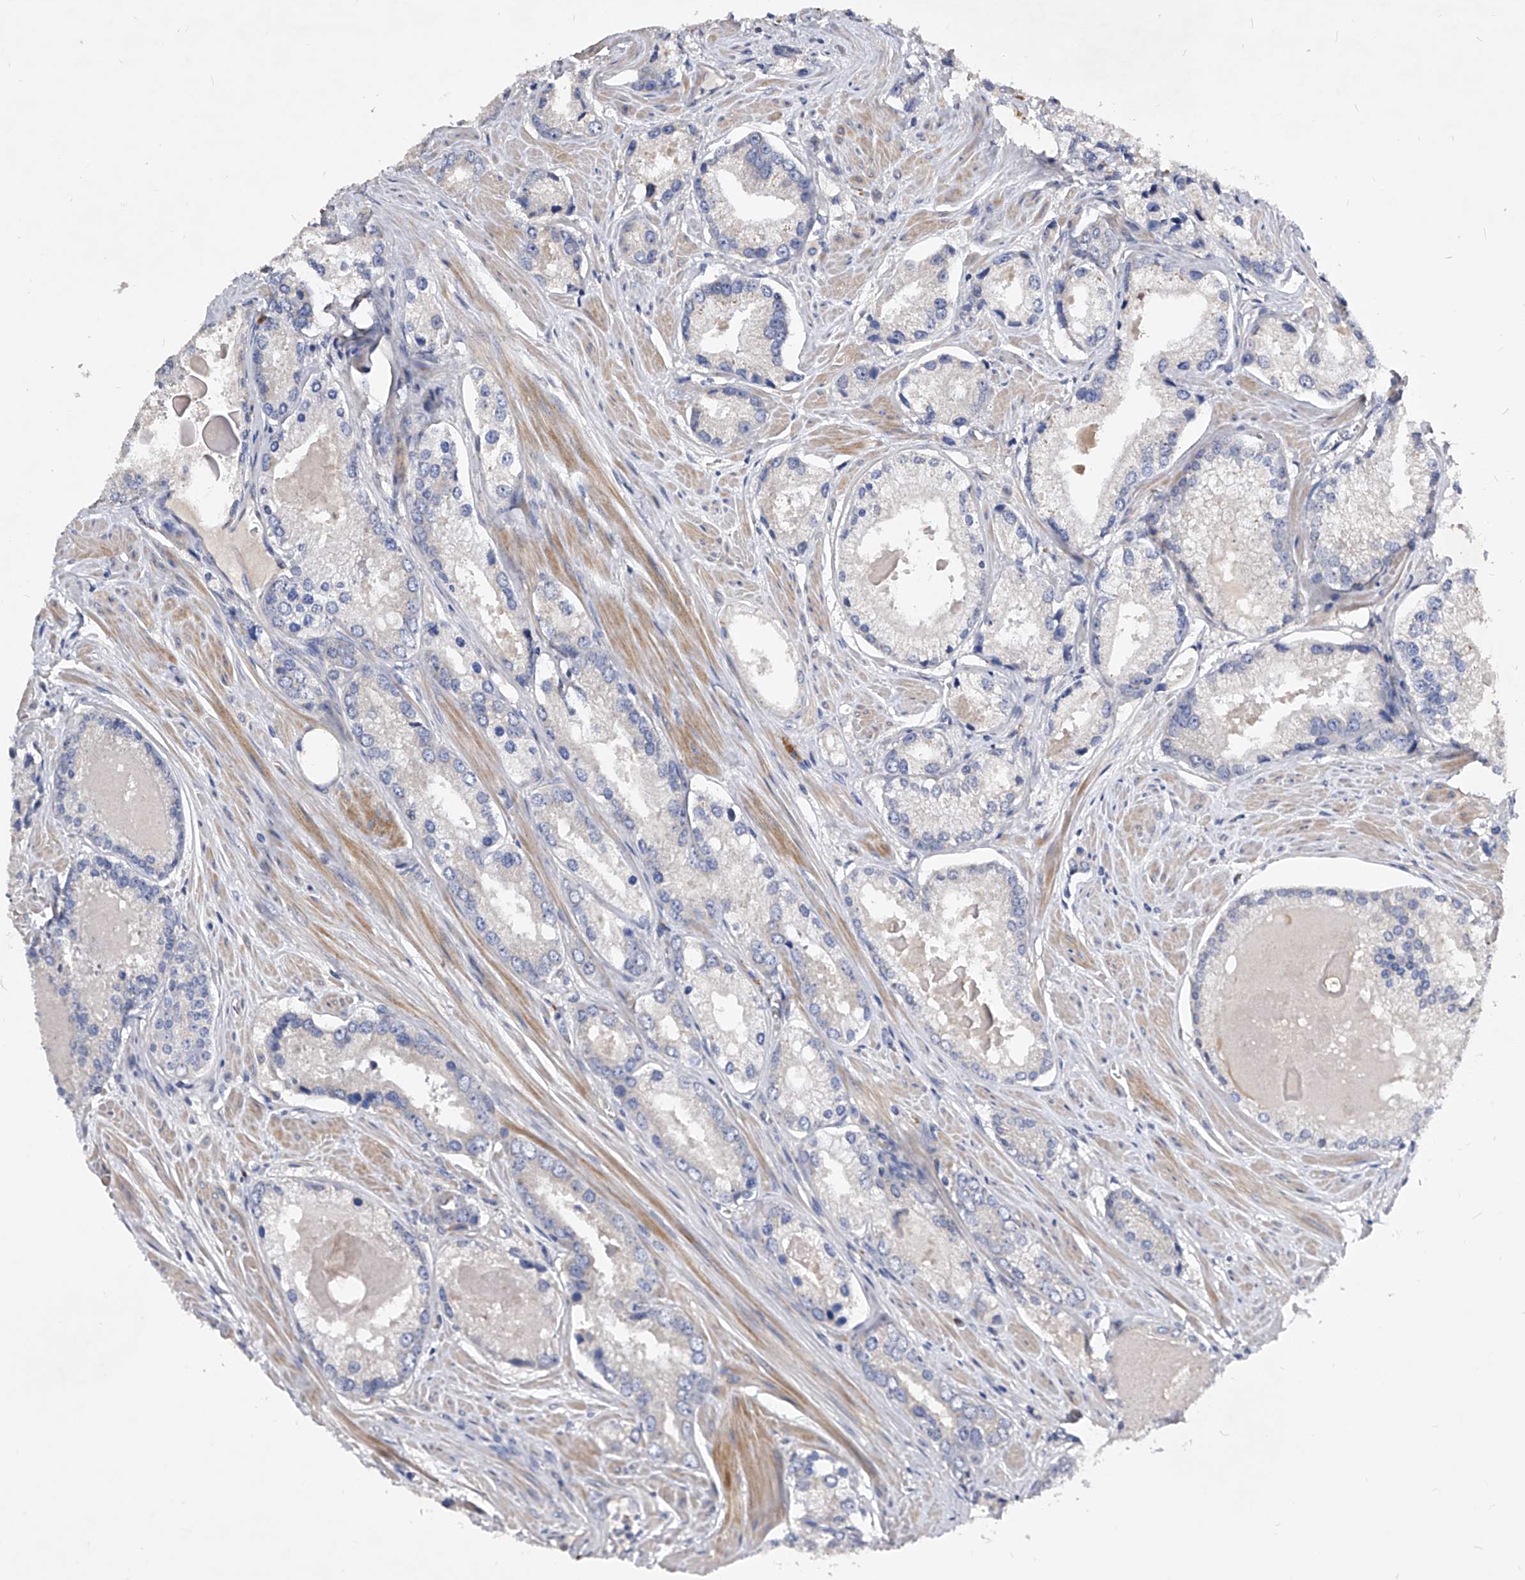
{"staining": {"intensity": "negative", "quantity": "none", "location": "none"}, "tissue": "prostate cancer", "cell_type": "Tumor cells", "image_type": "cancer", "snomed": [{"axis": "morphology", "description": "Adenocarcinoma, Low grade"}, {"axis": "topography", "description": "Prostate"}], "caption": "High power microscopy photomicrograph of an immunohistochemistry micrograph of prostate cancer (low-grade adenocarcinoma), revealing no significant expression in tumor cells. (Immunohistochemistry (ihc), brightfield microscopy, high magnification).", "gene": "ARL4C", "patient": {"sex": "male", "age": 54}}